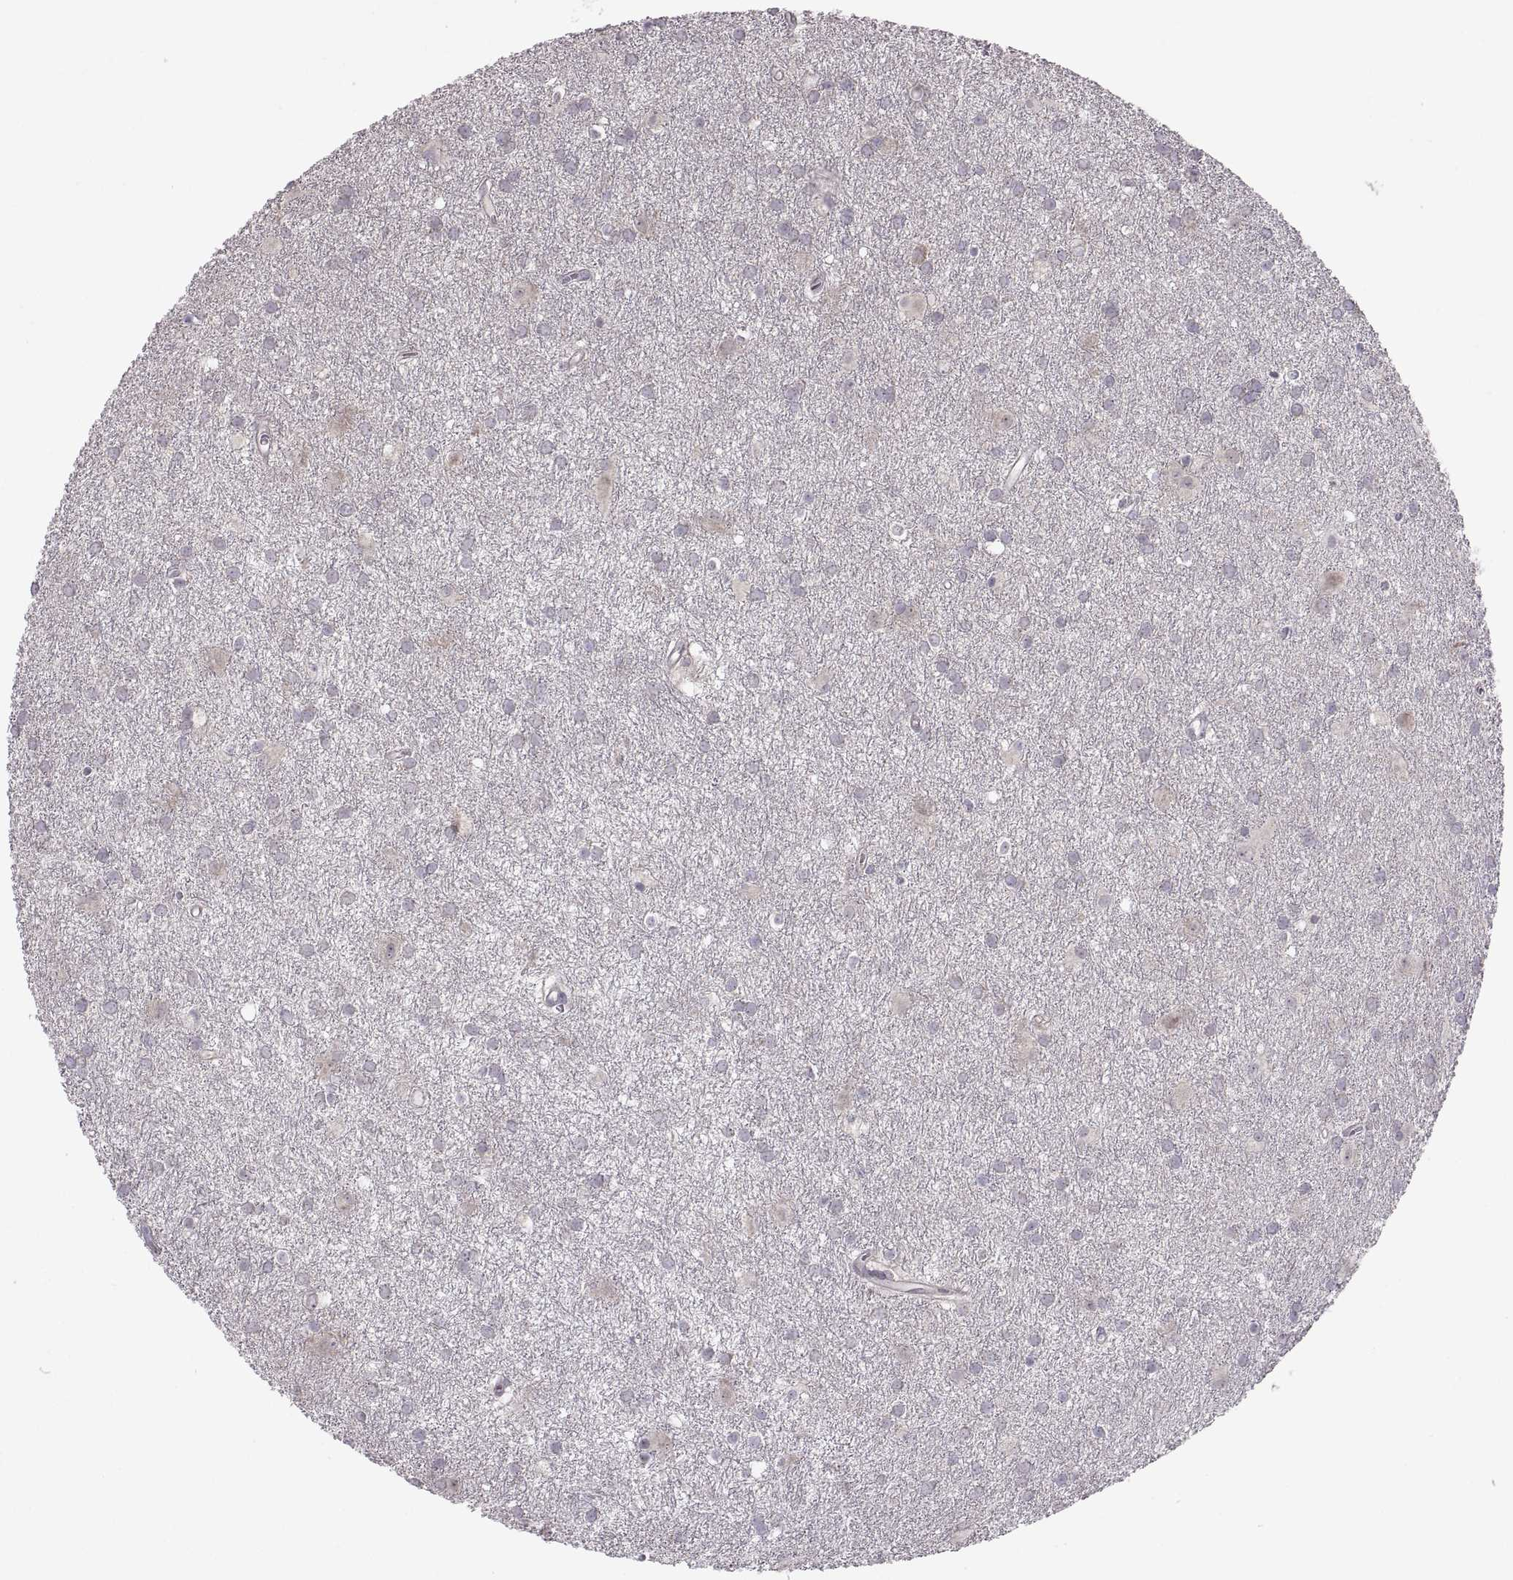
{"staining": {"intensity": "negative", "quantity": "none", "location": "none"}, "tissue": "glioma", "cell_type": "Tumor cells", "image_type": "cancer", "snomed": [{"axis": "morphology", "description": "Glioma, malignant, Low grade"}, {"axis": "topography", "description": "Brain"}], "caption": "The photomicrograph exhibits no significant positivity in tumor cells of malignant low-grade glioma. (DAB (3,3'-diaminobenzidine) IHC with hematoxylin counter stain).", "gene": "ACSBG2", "patient": {"sex": "male", "age": 58}}